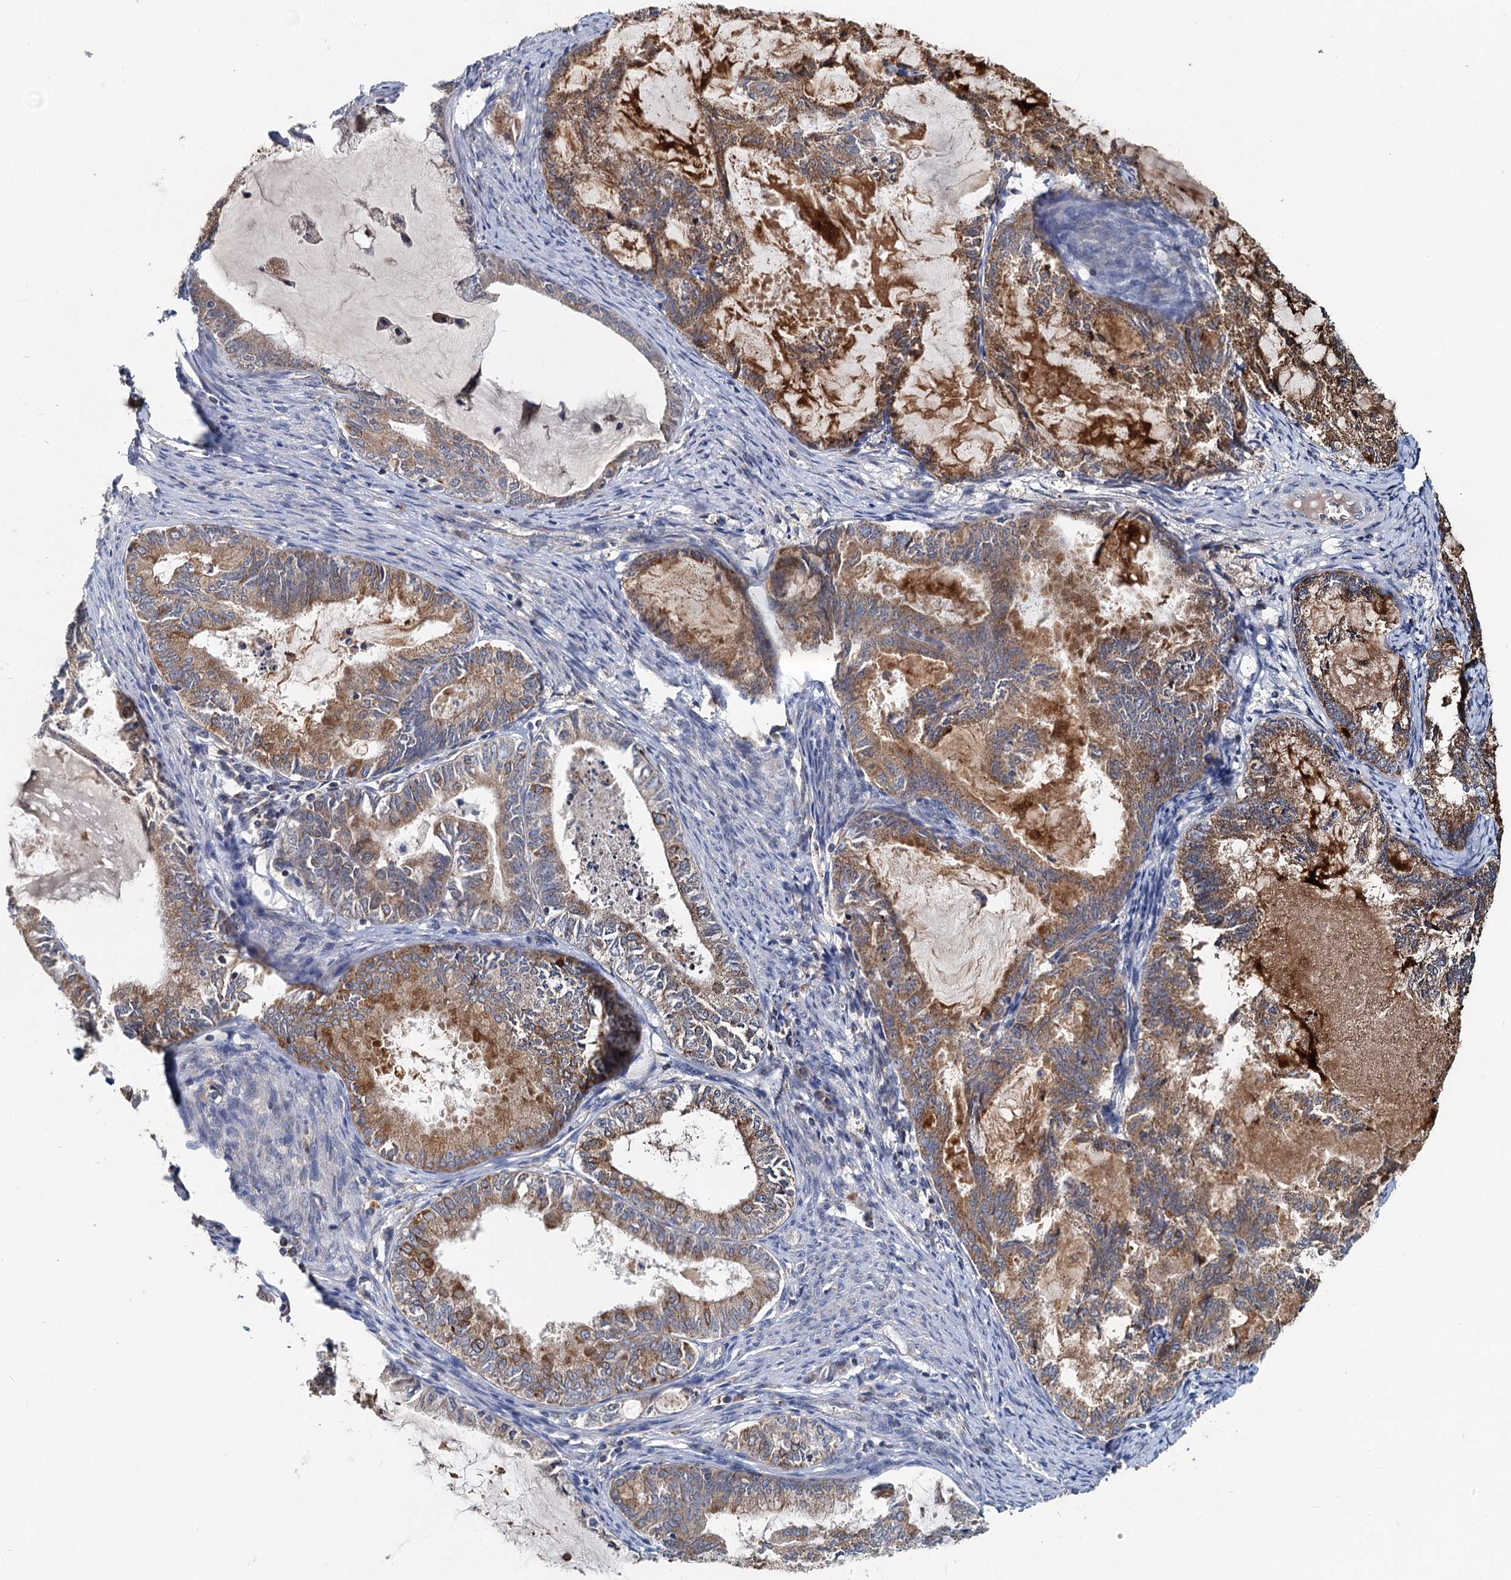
{"staining": {"intensity": "moderate", "quantity": ">75%", "location": "cytoplasmic/membranous"}, "tissue": "endometrial cancer", "cell_type": "Tumor cells", "image_type": "cancer", "snomed": [{"axis": "morphology", "description": "Adenocarcinoma, NOS"}, {"axis": "topography", "description": "Endometrium"}], "caption": "Human endometrial adenocarcinoma stained for a protein (brown) exhibits moderate cytoplasmic/membranous positive positivity in about >75% of tumor cells.", "gene": "OTUB1", "patient": {"sex": "female", "age": 86}}